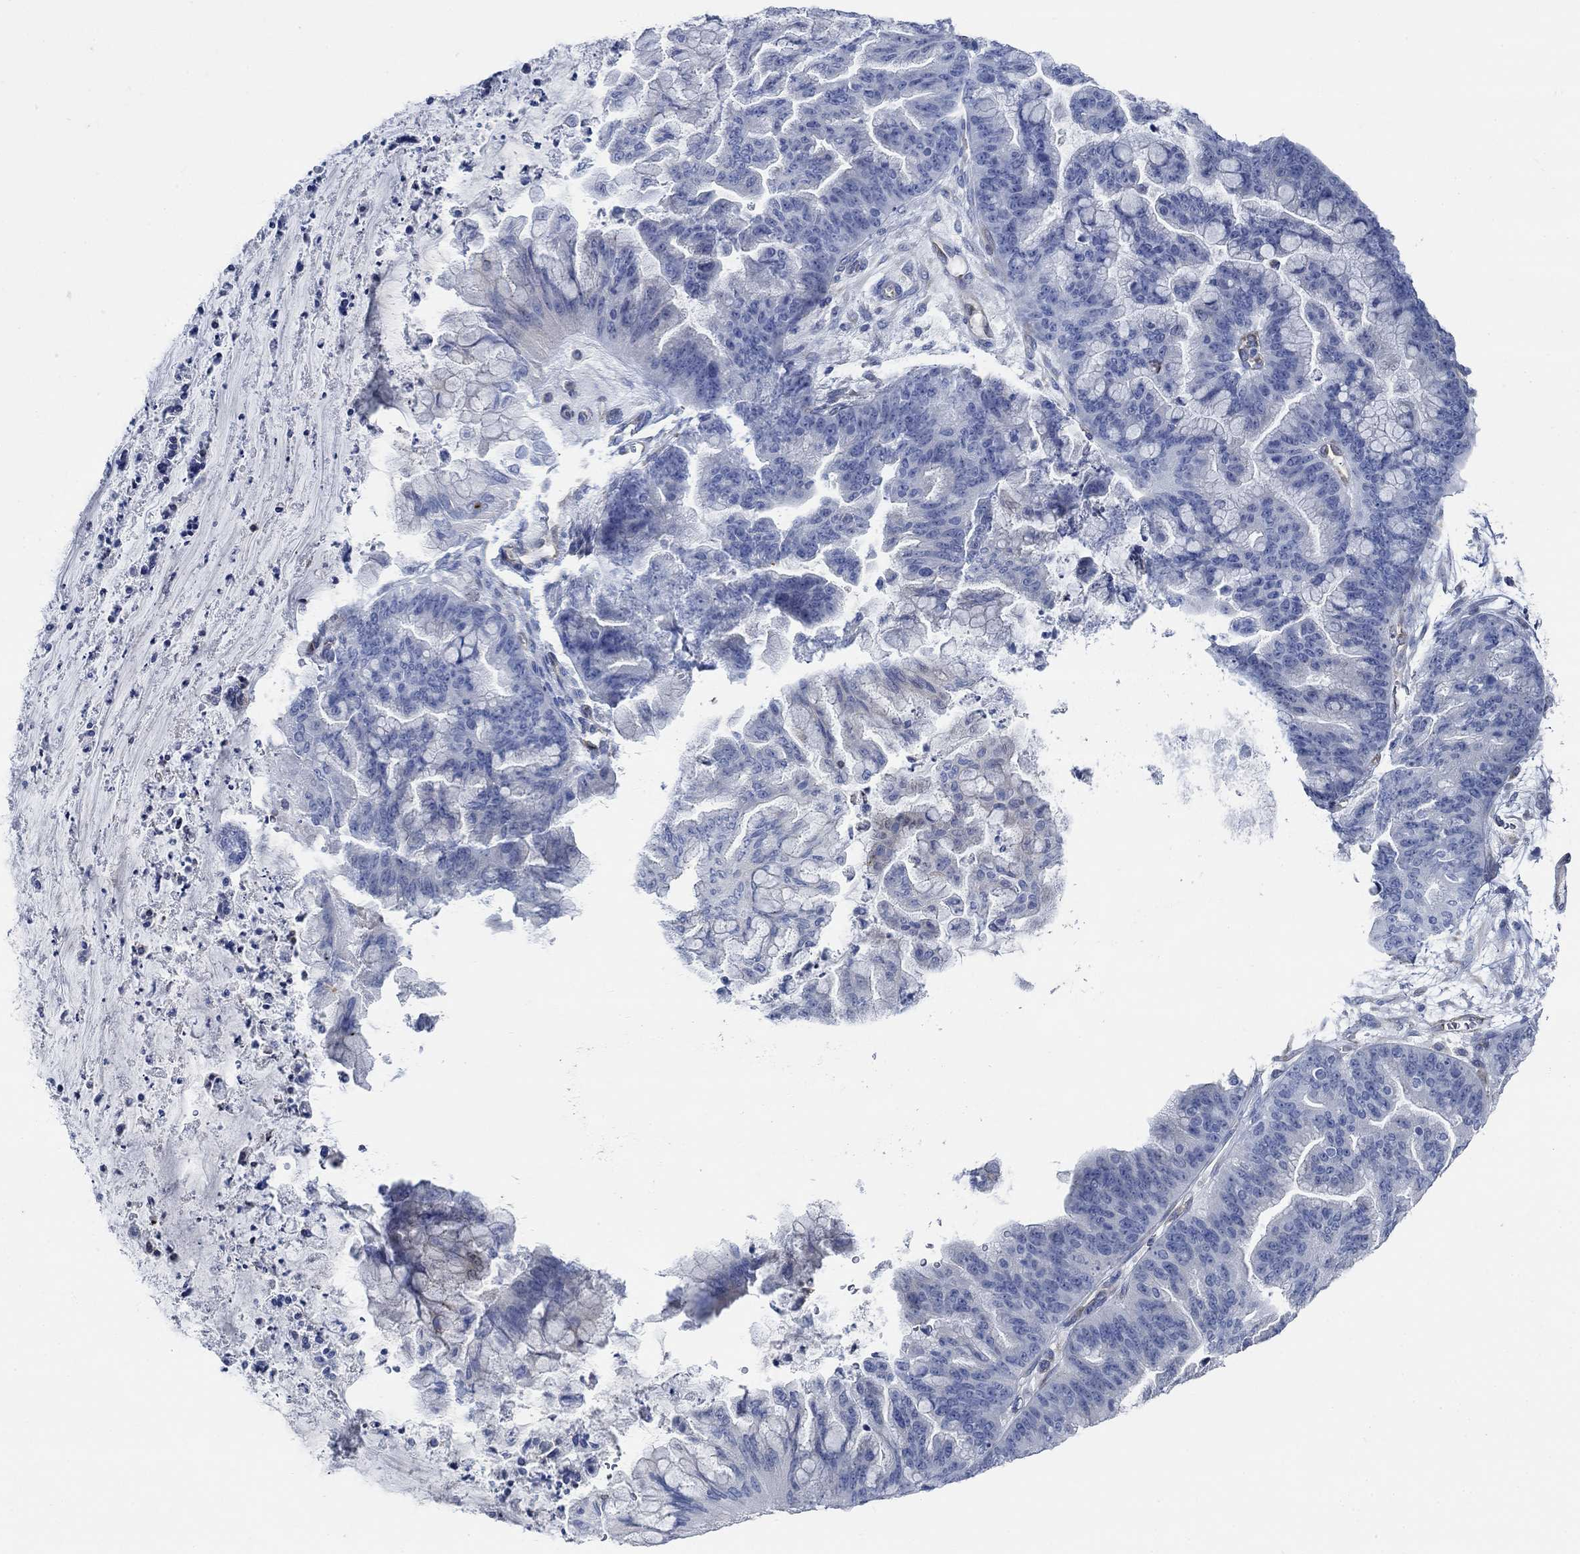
{"staining": {"intensity": "negative", "quantity": "none", "location": "none"}, "tissue": "ovarian cancer", "cell_type": "Tumor cells", "image_type": "cancer", "snomed": [{"axis": "morphology", "description": "Cystadenocarcinoma, mucinous, NOS"}, {"axis": "topography", "description": "Ovary"}], "caption": "DAB immunohistochemical staining of human ovarian mucinous cystadenocarcinoma reveals no significant expression in tumor cells.", "gene": "HECW2", "patient": {"sex": "female", "age": 67}}